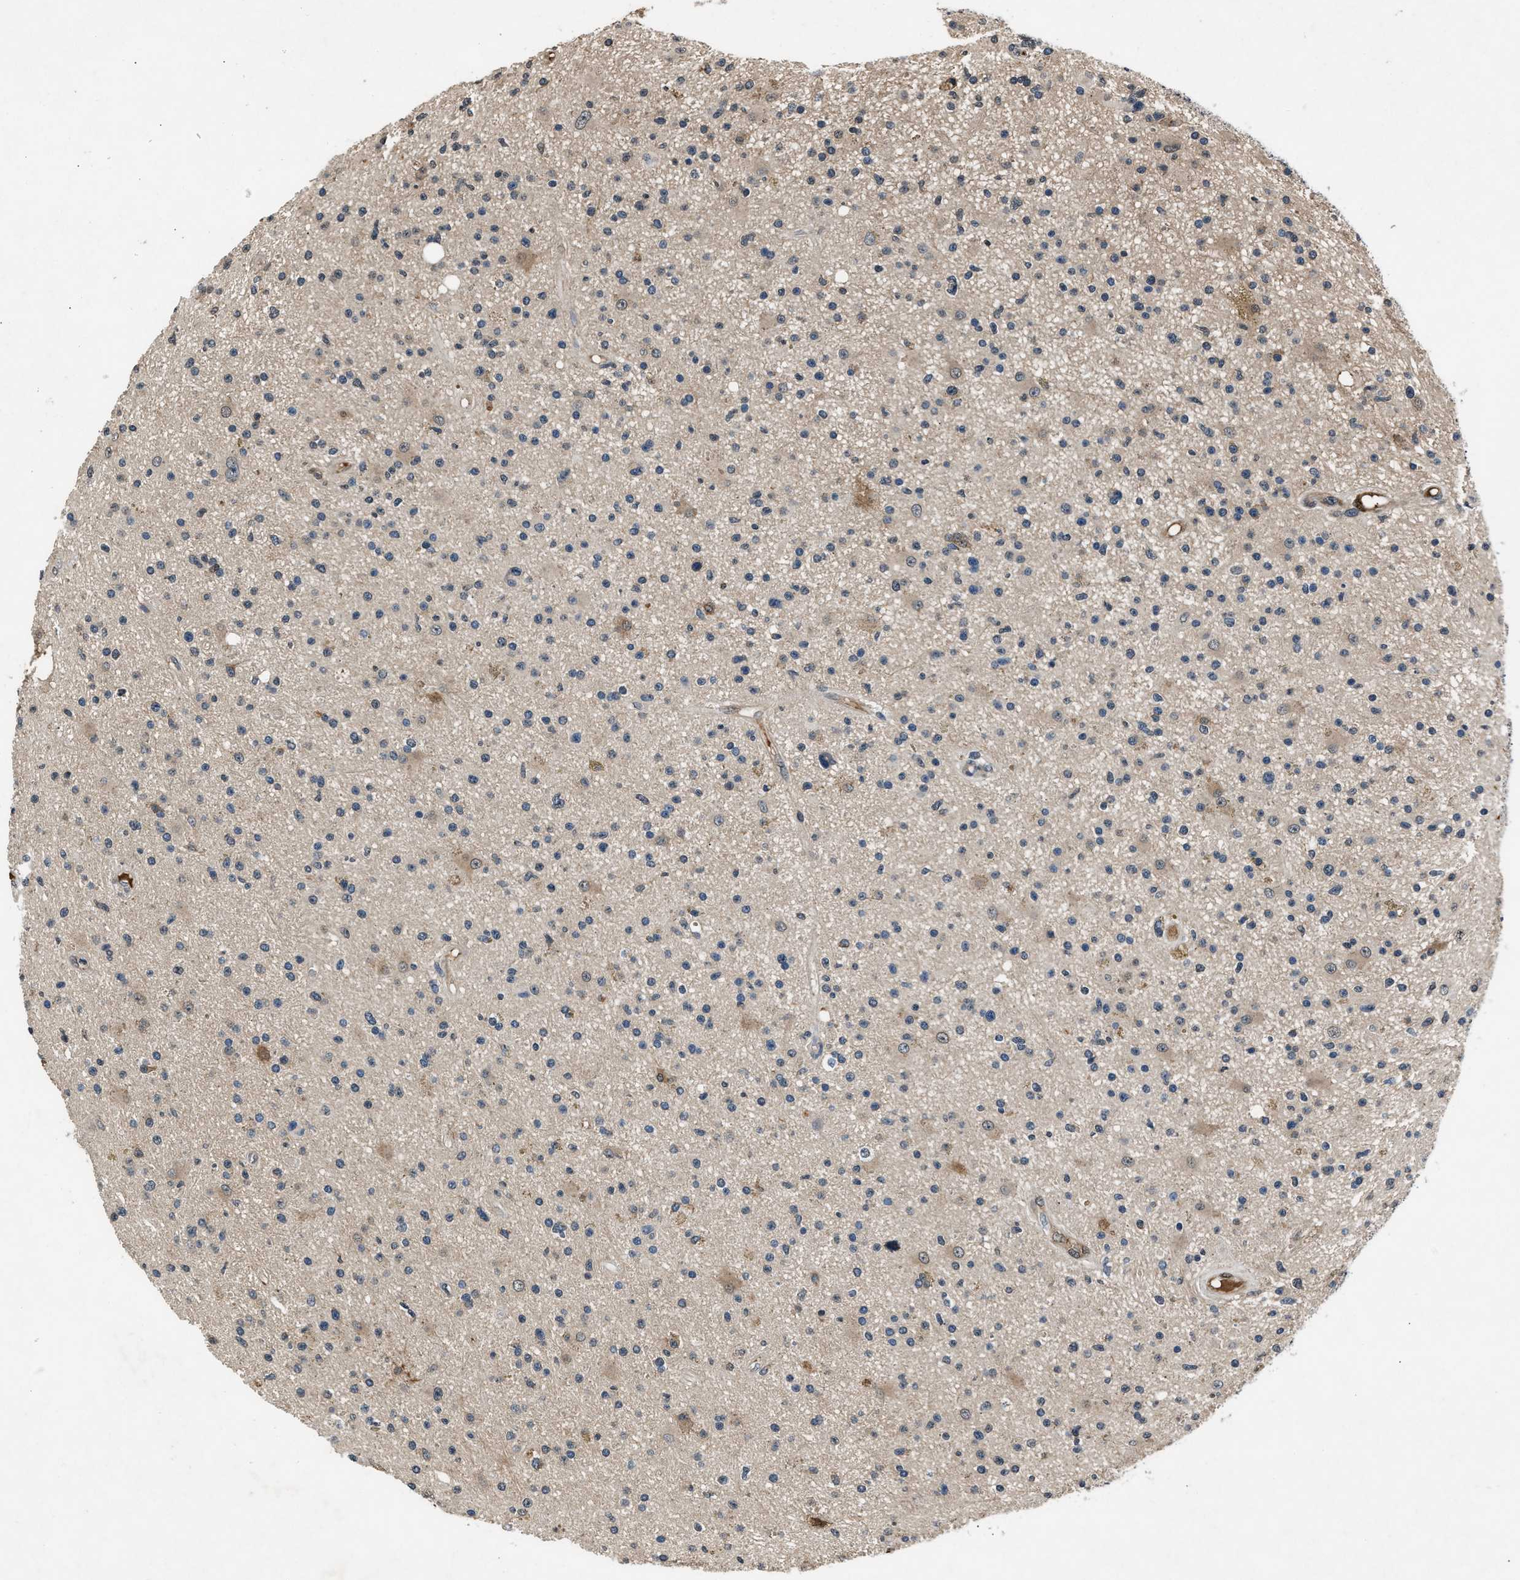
{"staining": {"intensity": "negative", "quantity": "none", "location": "none"}, "tissue": "glioma", "cell_type": "Tumor cells", "image_type": "cancer", "snomed": [{"axis": "morphology", "description": "Glioma, malignant, High grade"}, {"axis": "topography", "description": "Brain"}], "caption": "IHC of human glioma exhibits no expression in tumor cells.", "gene": "TP53I3", "patient": {"sex": "male", "age": 33}}